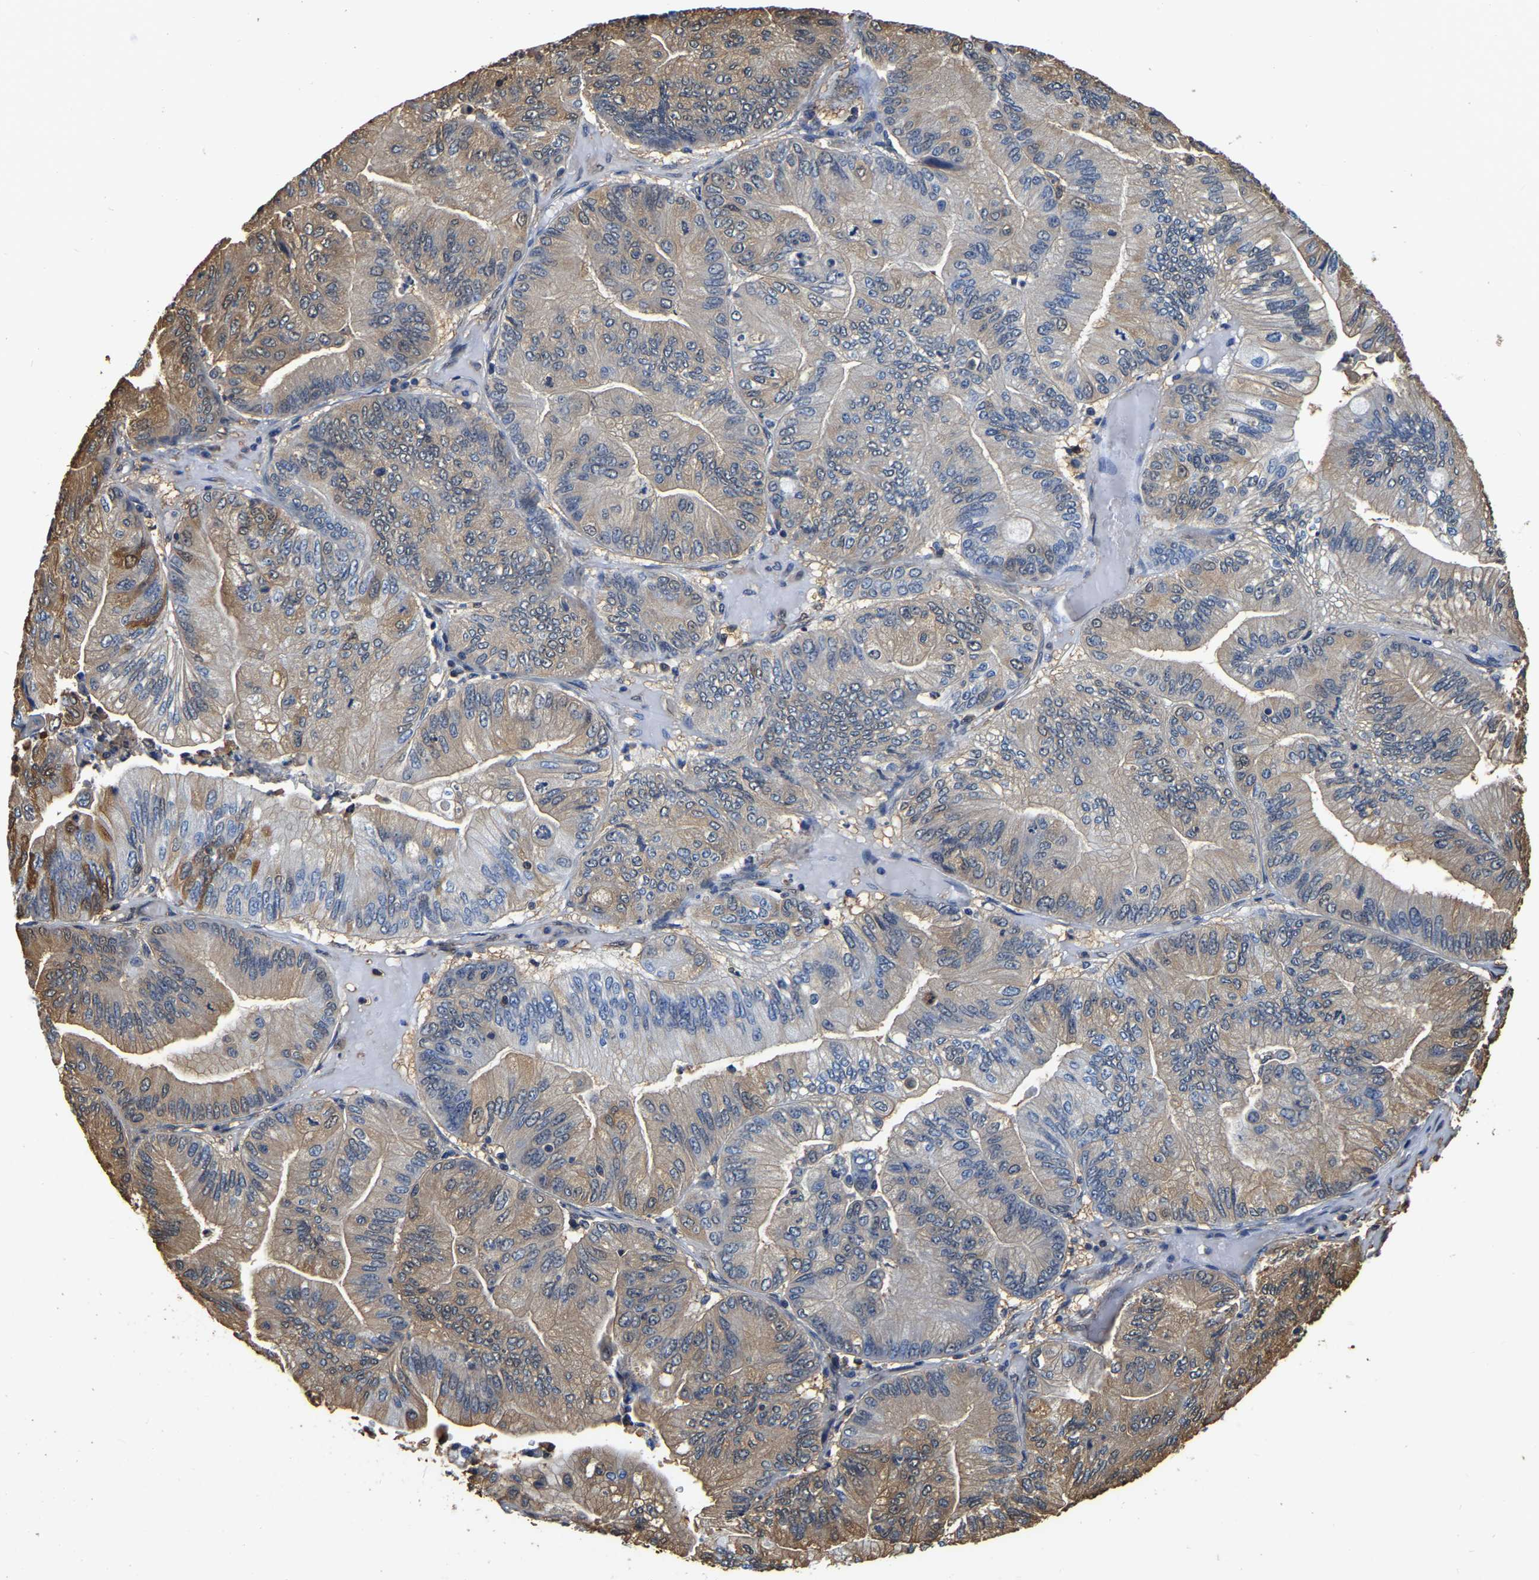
{"staining": {"intensity": "weak", "quantity": "25%-75%", "location": "cytoplasmic/membranous"}, "tissue": "ovarian cancer", "cell_type": "Tumor cells", "image_type": "cancer", "snomed": [{"axis": "morphology", "description": "Cystadenocarcinoma, mucinous, NOS"}, {"axis": "topography", "description": "Ovary"}], "caption": "Weak cytoplasmic/membranous positivity is identified in approximately 25%-75% of tumor cells in mucinous cystadenocarcinoma (ovarian). (IHC, brightfield microscopy, high magnification).", "gene": "LDHB", "patient": {"sex": "female", "age": 61}}